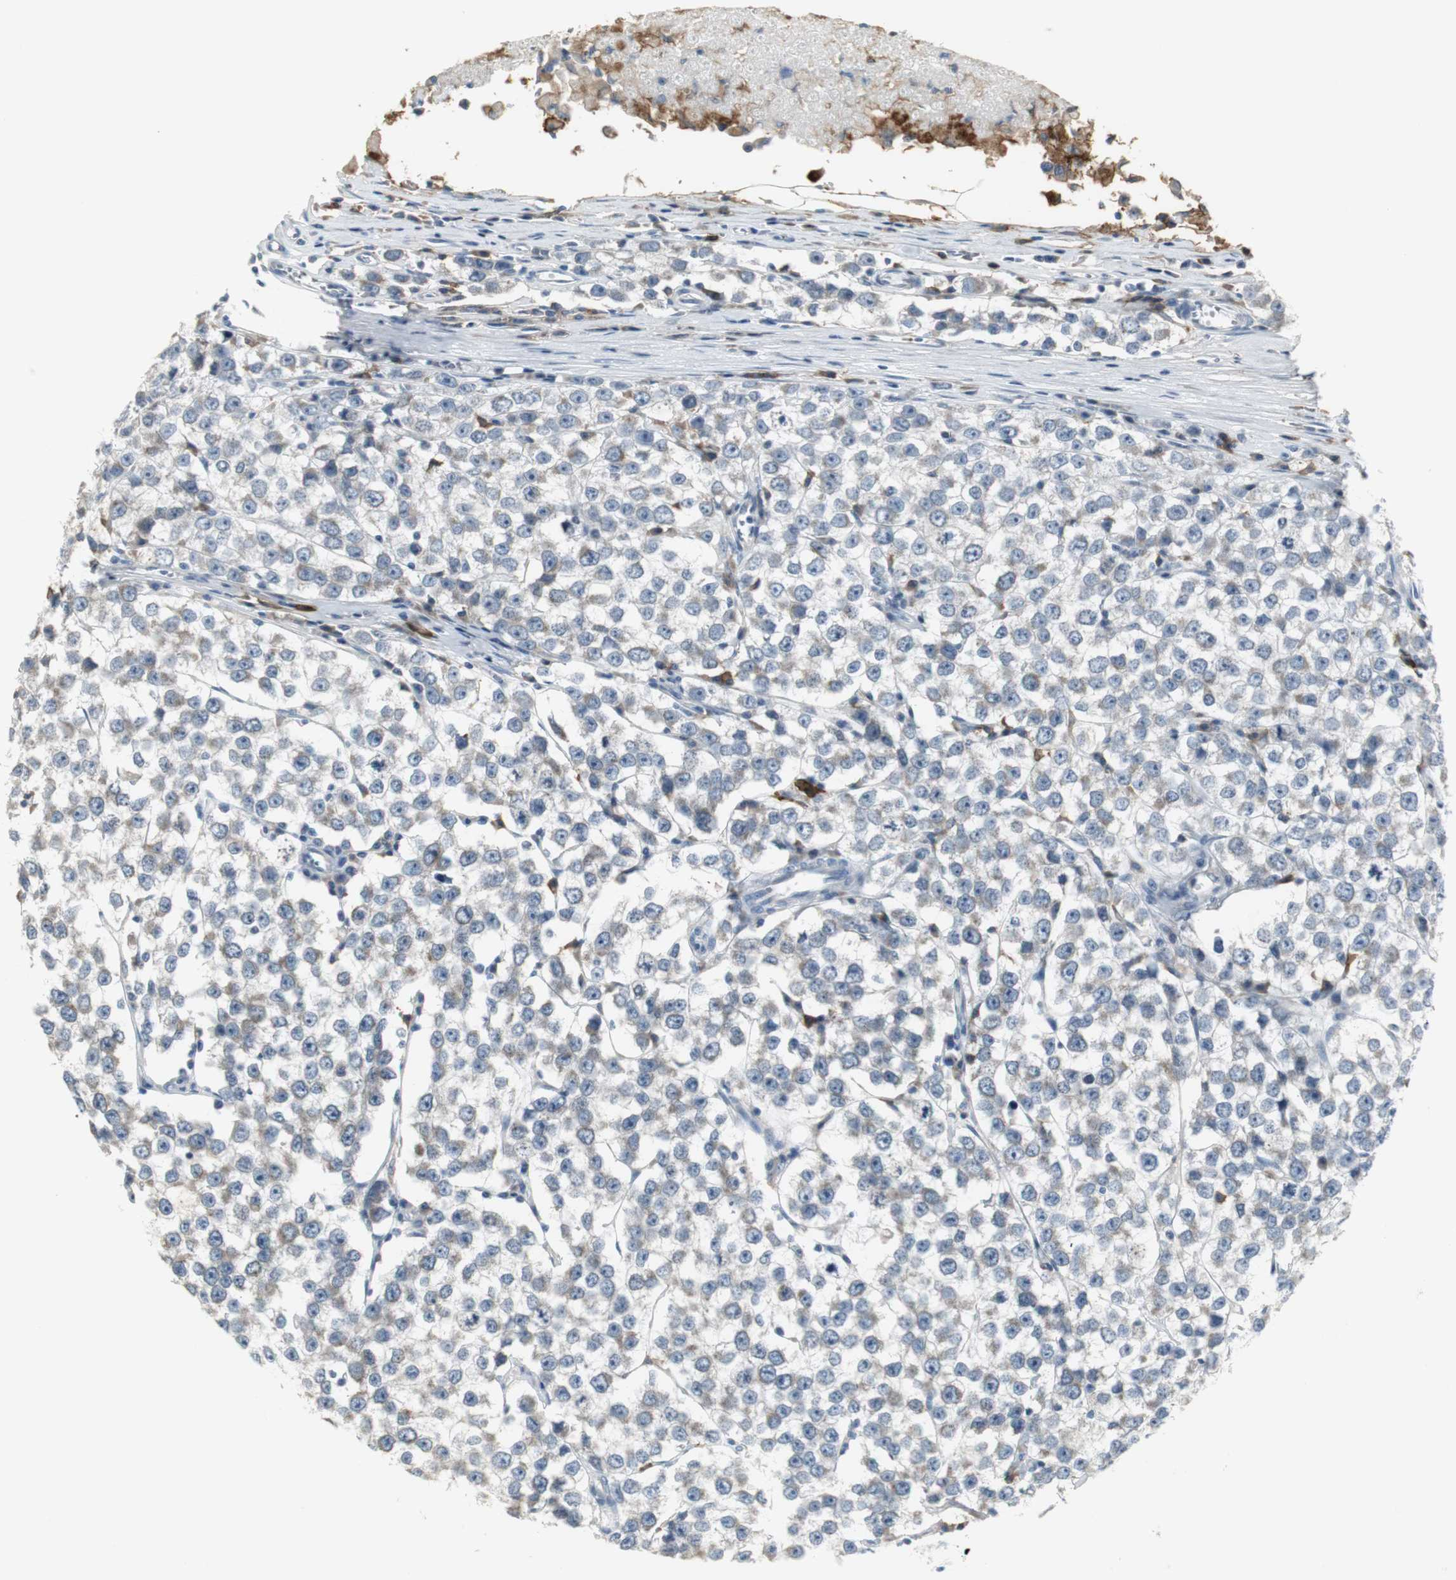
{"staining": {"intensity": "weak", "quantity": "25%-75%", "location": "cytoplasmic/membranous"}, "tissue": "testis cancer", "cell_type": "Tumor cells", "image_type": "cancer", "snomed": [{"axis": "morphology", "description": "Seminoma, NOS"}, {"axis": "morphology", "description": "Carcinoma, Embryonal, NOS"}, {"axis": "topography", "description": "Testis"}], "caption": "Weak cytoplasmic/membranous staining for a protein is seen in about 25%-75% of tumor cells of testis cancer (embryonal carcinoma) using immunohistochemistry.", "gene": "SLC2A5", "patient": {"sex": "male", "age": 52}}